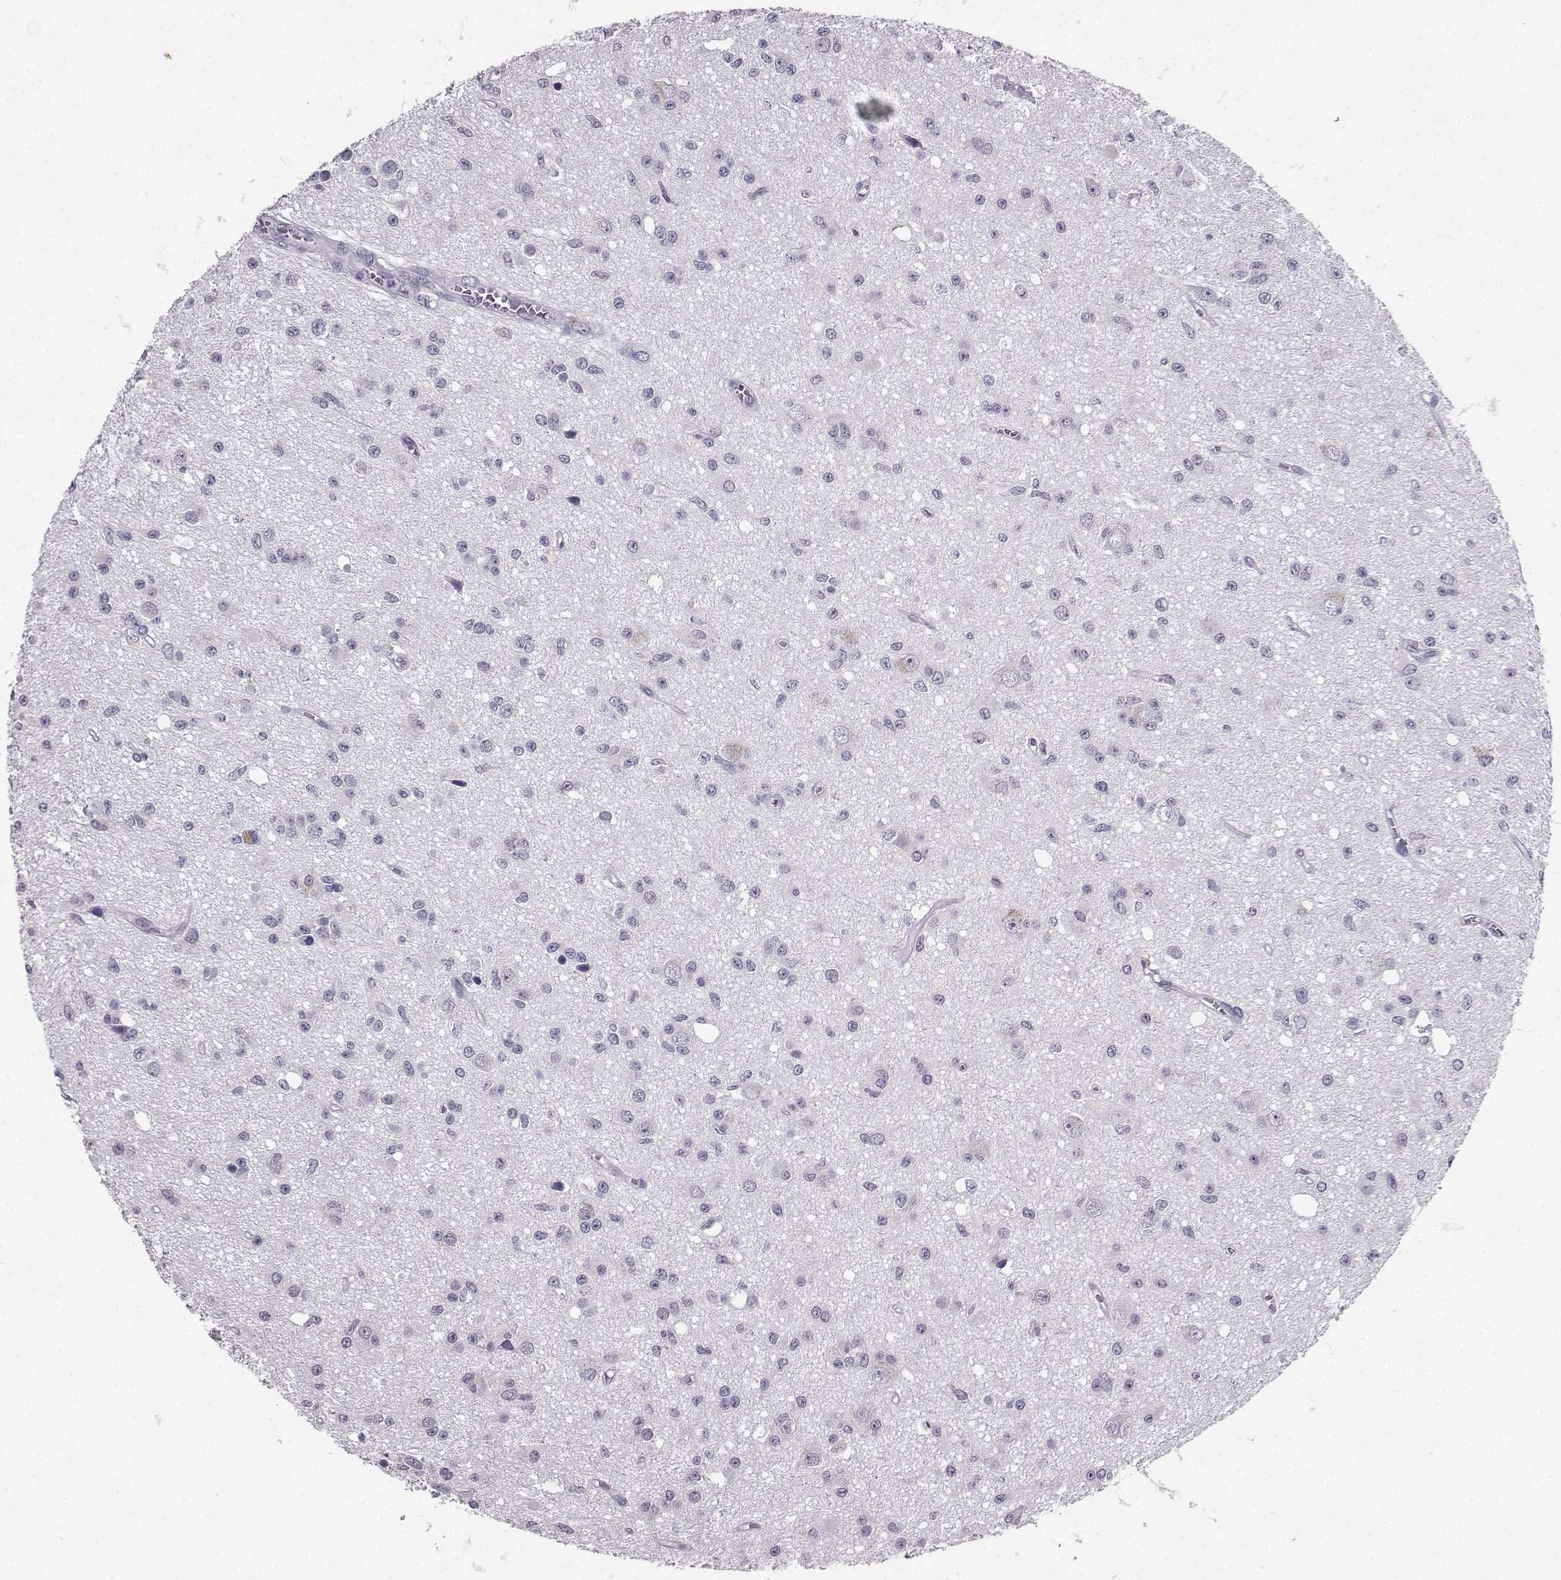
{"staining": {"intensity": "negative", "quantity": "none", "location": "none"}, "tissue": "glioma", "cell_type": "Tumor cells", "image_type": "cancer", "snomed": [{"axis": "morphology", "description": "Glioma, malignant, Low grade"}, {"axis": "topography", "description": "Brain"}], "caption": "IHC of human malignant glioma (low-grade) exhibits no staining in tumor cells.", "gene": "SPAG11B", "patient": {"sex": "female", "age": 45}}